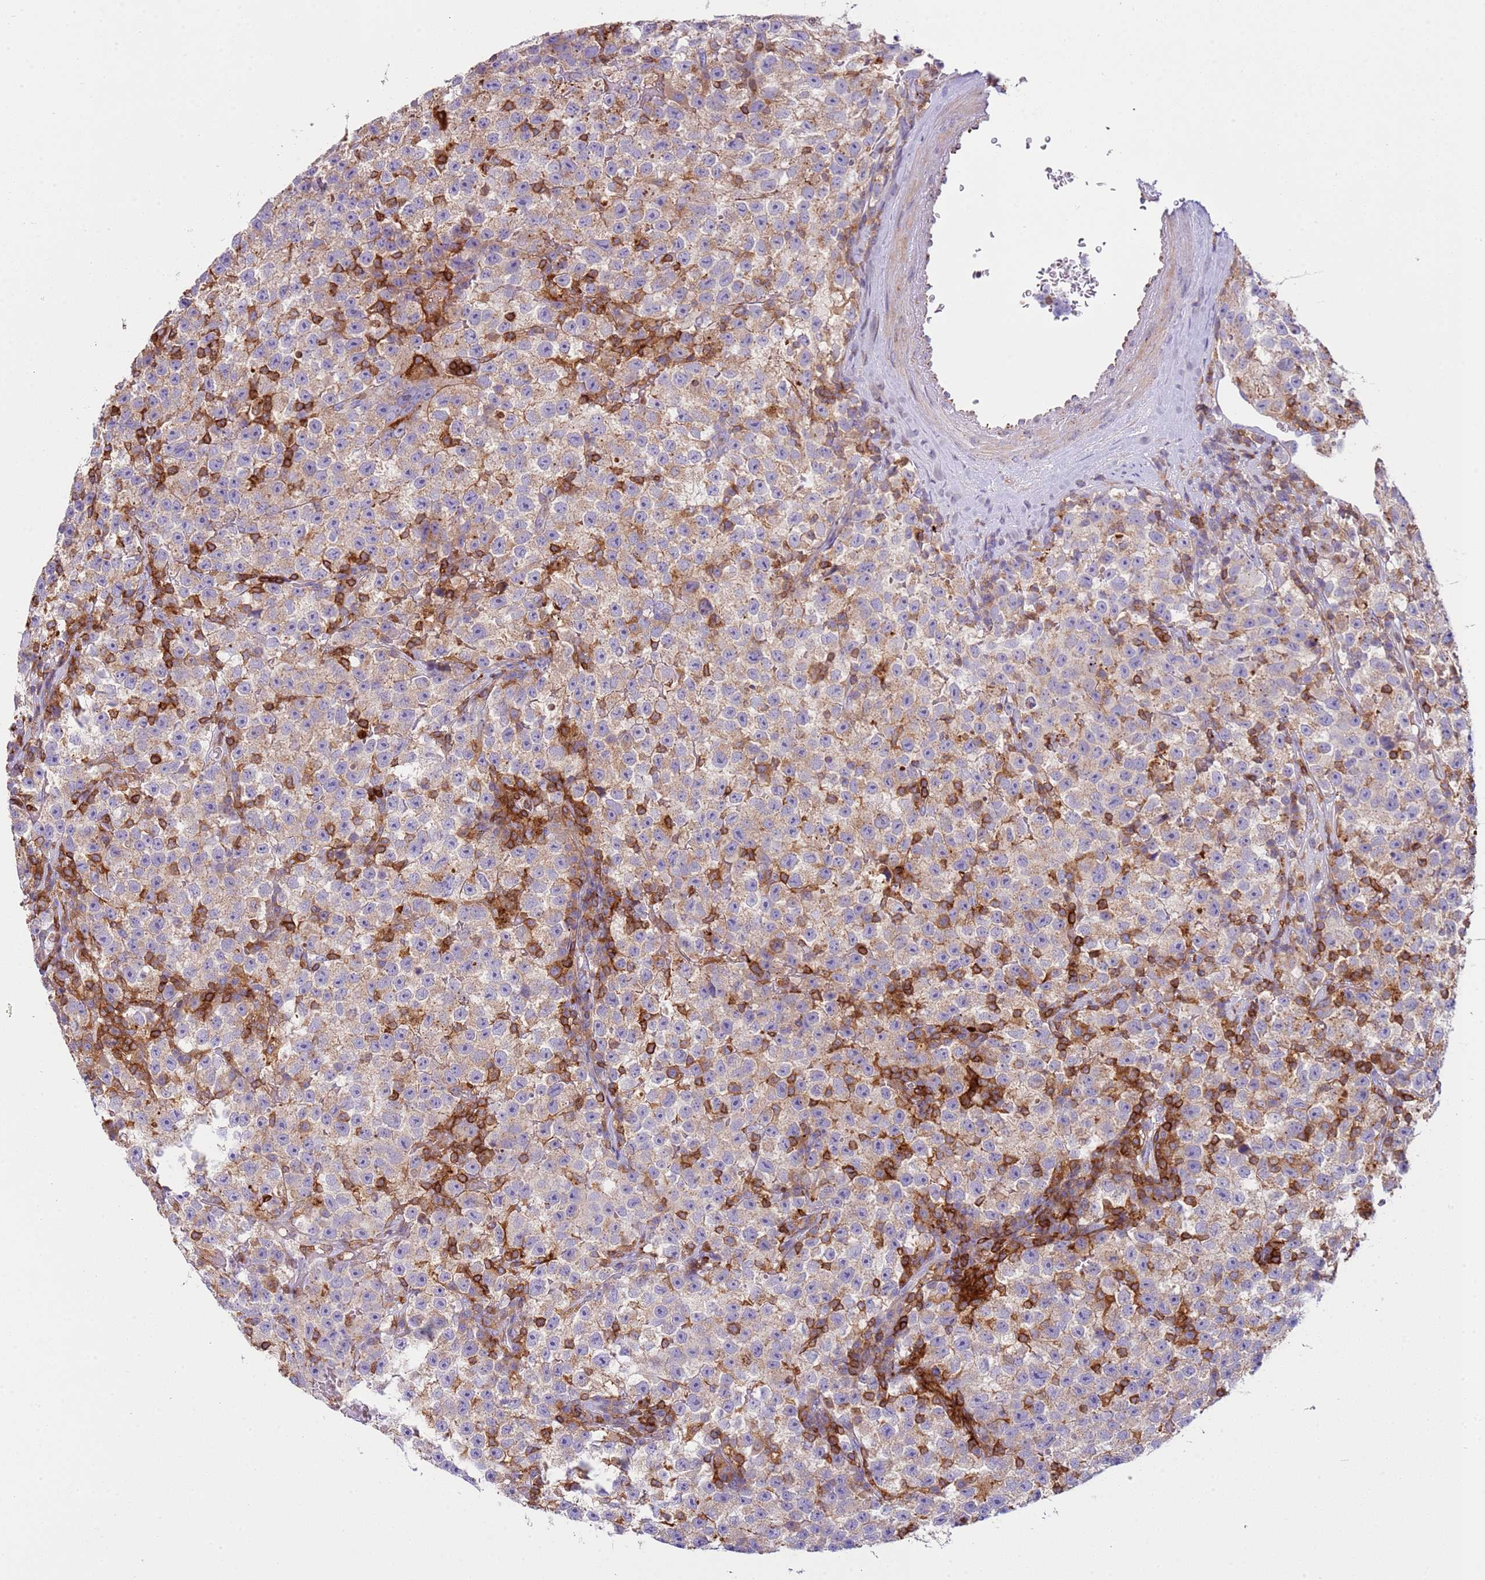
{"staining": {"intensity": "moderate", "quantity": "25%-75%", "location": "cytoplasmic/membranous"}, "tissue": "testis cancer", "cell_type": "Tumor cells", "image_type": "cancer", "snomed": [{"axis": "morphology", "description": "Seminoma, NOS"}, {"axis": "topography", "description": "Testis"}], "caption": "Immunohistochemical staining of testis seminoma exhibits medium levels of moderate cytoplasmic/membranous protein positivity in about 25%-75% of tumor cells.", "gene": "TTPAL", "patient": {"sex": "male", "age": 22}}